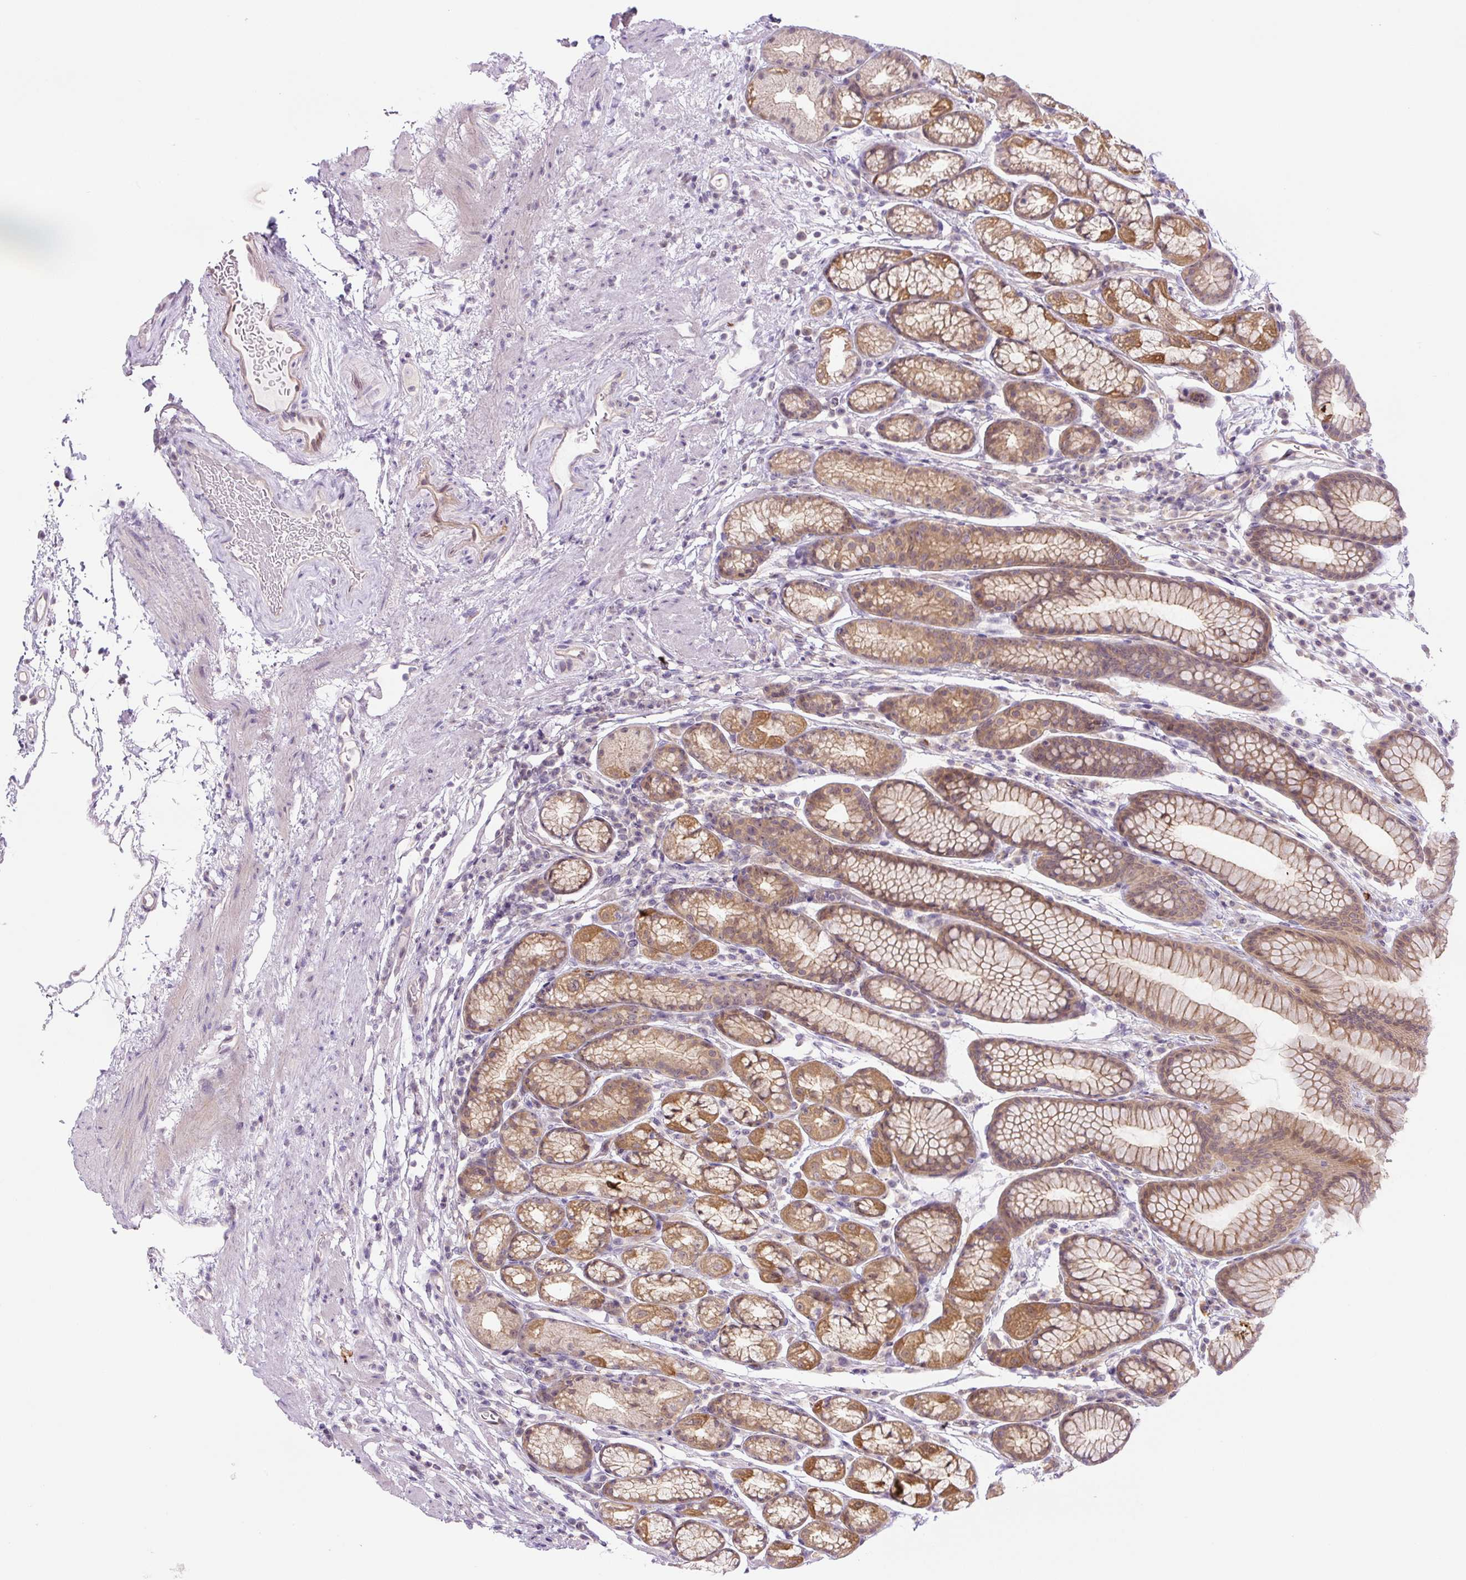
{"staining": {"intensity": "moderate", "quantity": ">75%", "location": "cytoplasmic/membranous"}, "tissue": "stomach", "cell_type": "Glandular cells", "image_type": "normal", "snomed": [{"axis": "morphology", "description": "Normal tissue, NOS"}, {"axis": "topography", "description": "Stomach, lower"}], "caption": "This histopathology image reveals IHC staining of unremarkable human stomach, with medium moderate cytoplasmic/membranous positivity in about >75% of glandular cells.", "gene": "SPSB2", "patient": {"sex": "male", "age": 67}}